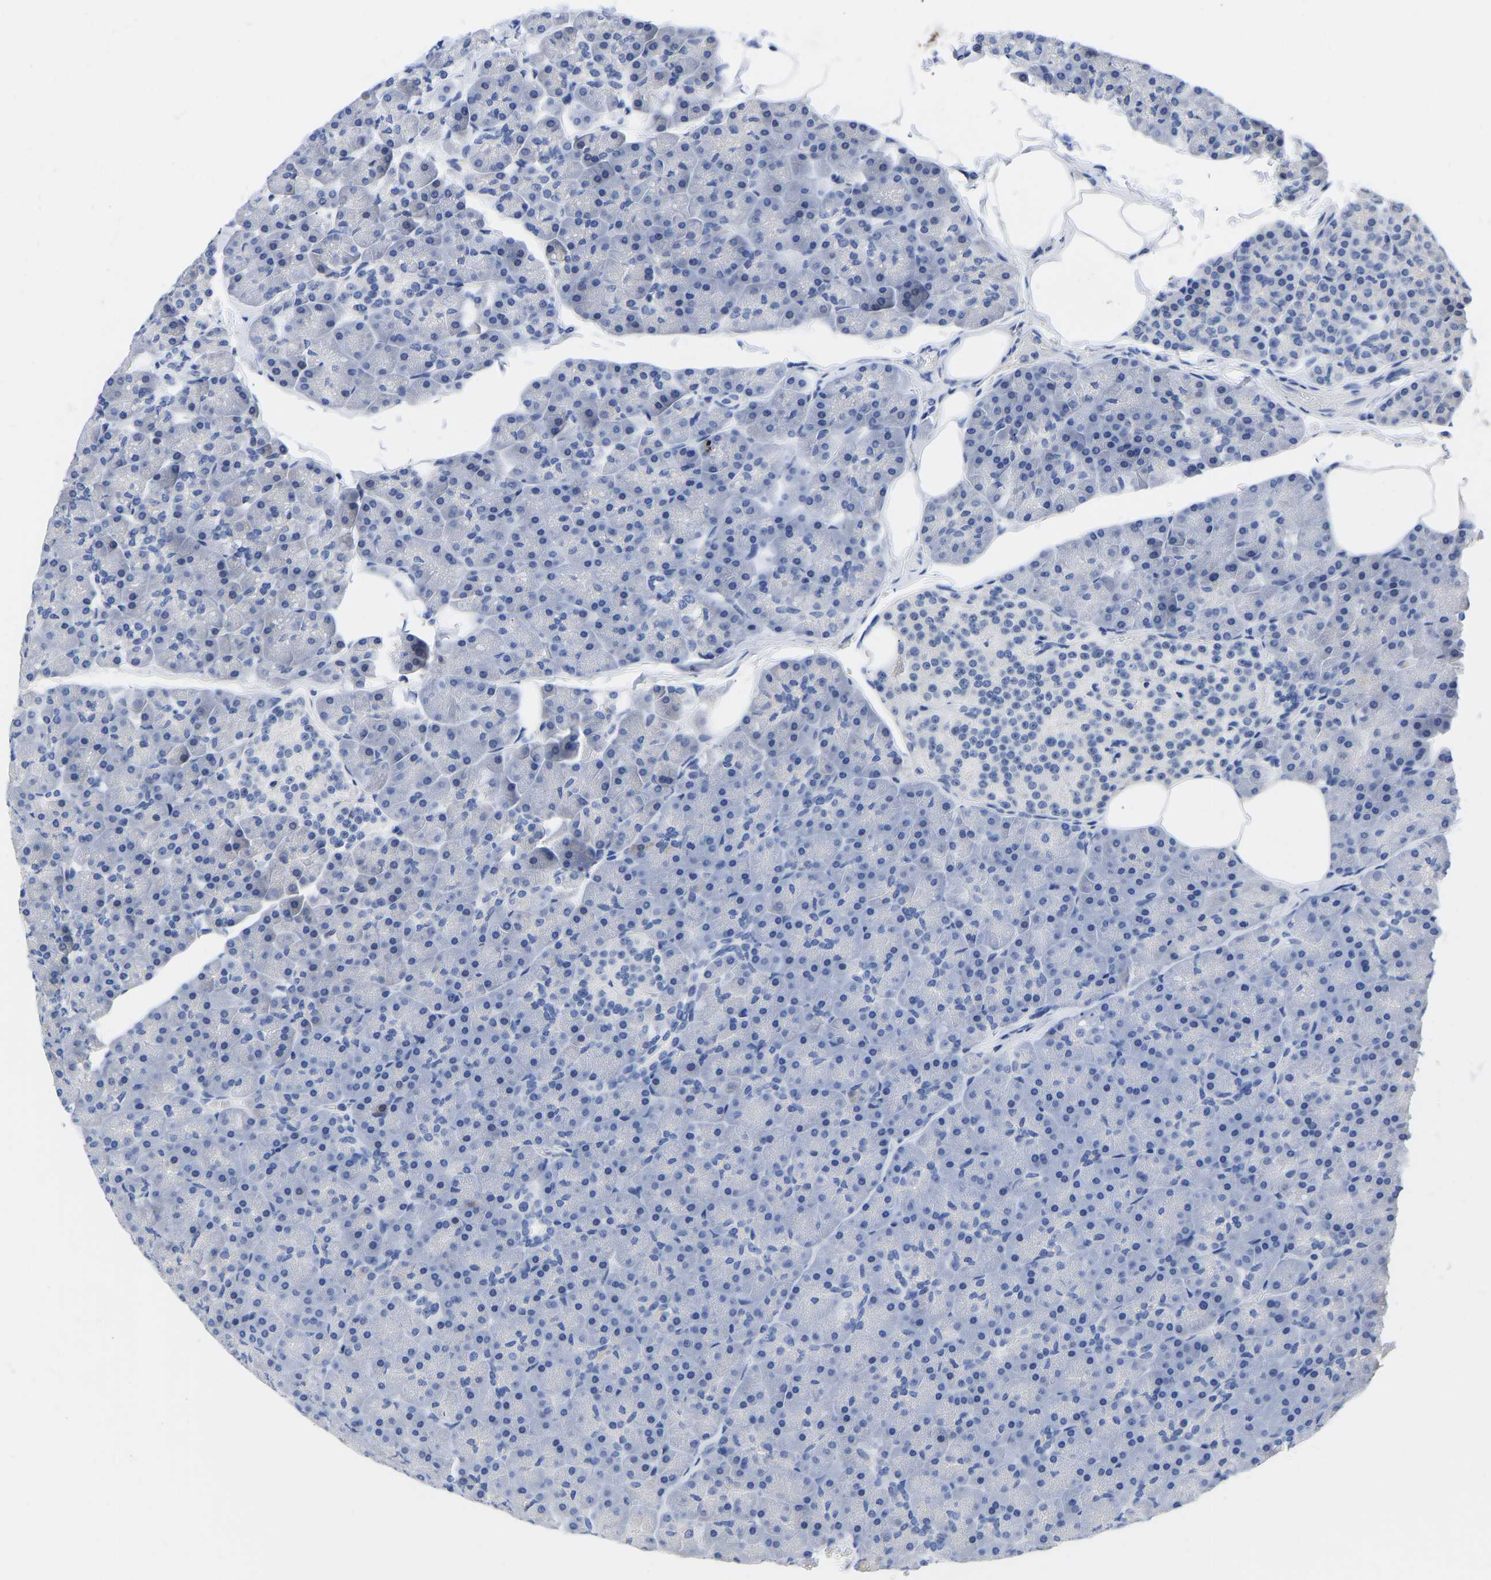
{"staining": {"intensity": "negative", "quantity": "none", "location": "none"}, "tissue": "pancreas", "cell_type": "Exocrine glandular cells", "image_type": "normal", "snomed": [{"axis": "morphology", "description": "Normal tissue, NOS"}, {"axis": "topography", "description": "Pancreas"}], "caption": "The photomicrograph demonstrates no significant expression in exocrine glandular cells of pancreas.", "gene": "GPA33", "patient": {"sex": "male", "age": 35}}